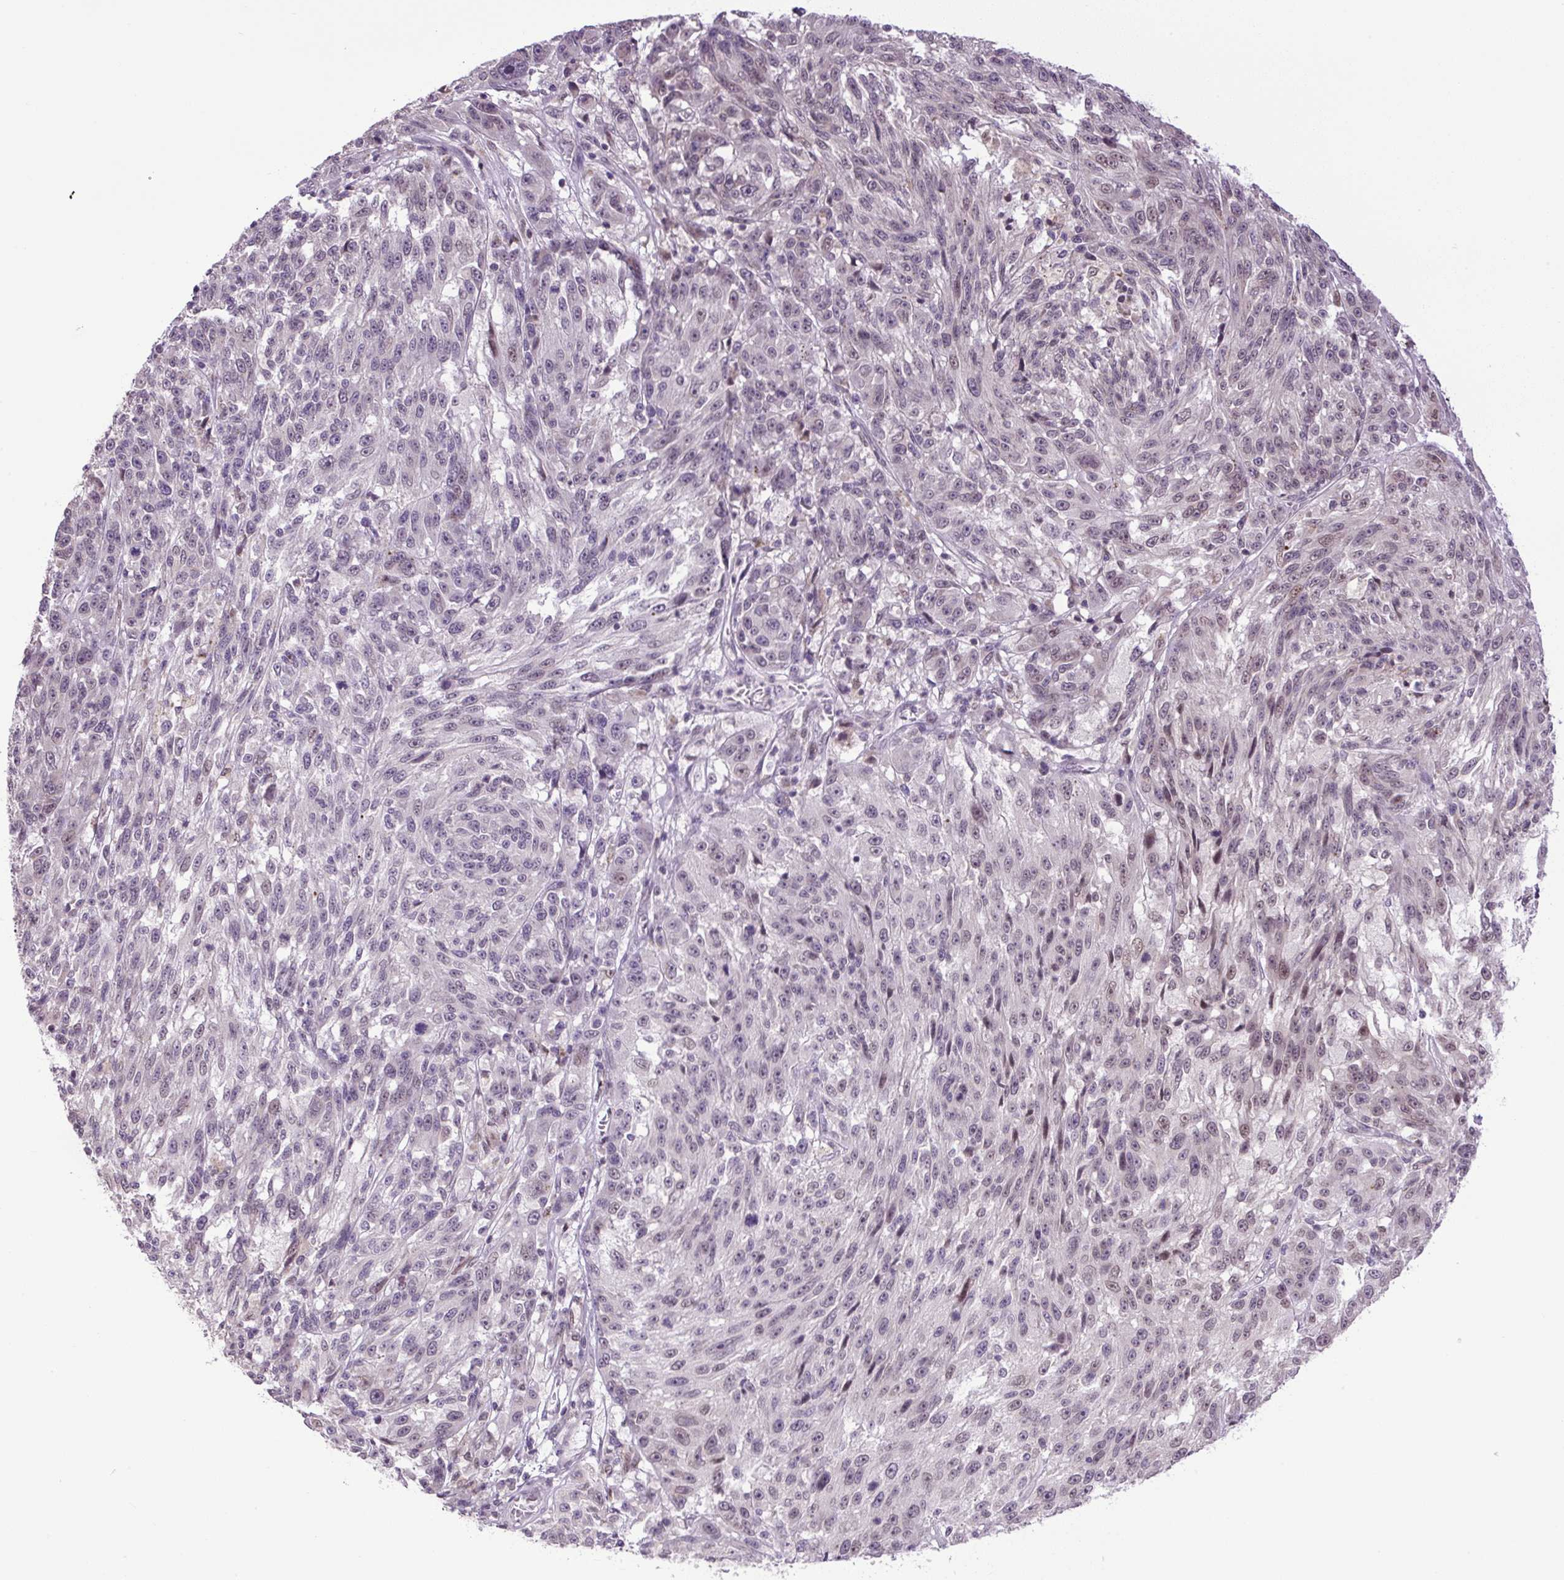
{"staining": {"intensity": "weak", "quantity": "25%-75%", "location": "nuclear"}, "tissue": "melanoma", "cell_type": "Tumor cells", "image_type": "cancer", "snomed": [{"axis": "morphology", "description": "Malignant melanoma, NOS"}, {"axis": "topography", "description": "Skin"}], "caption": "The photomicrograph shows immunohistochemical staining of malignant melanoma. There is weak nuclear staining is appreciated in approximately 25%-75% of tumor cells.", "gene": "KPNA1", "patient": {"sex": "male", "age": 53}}